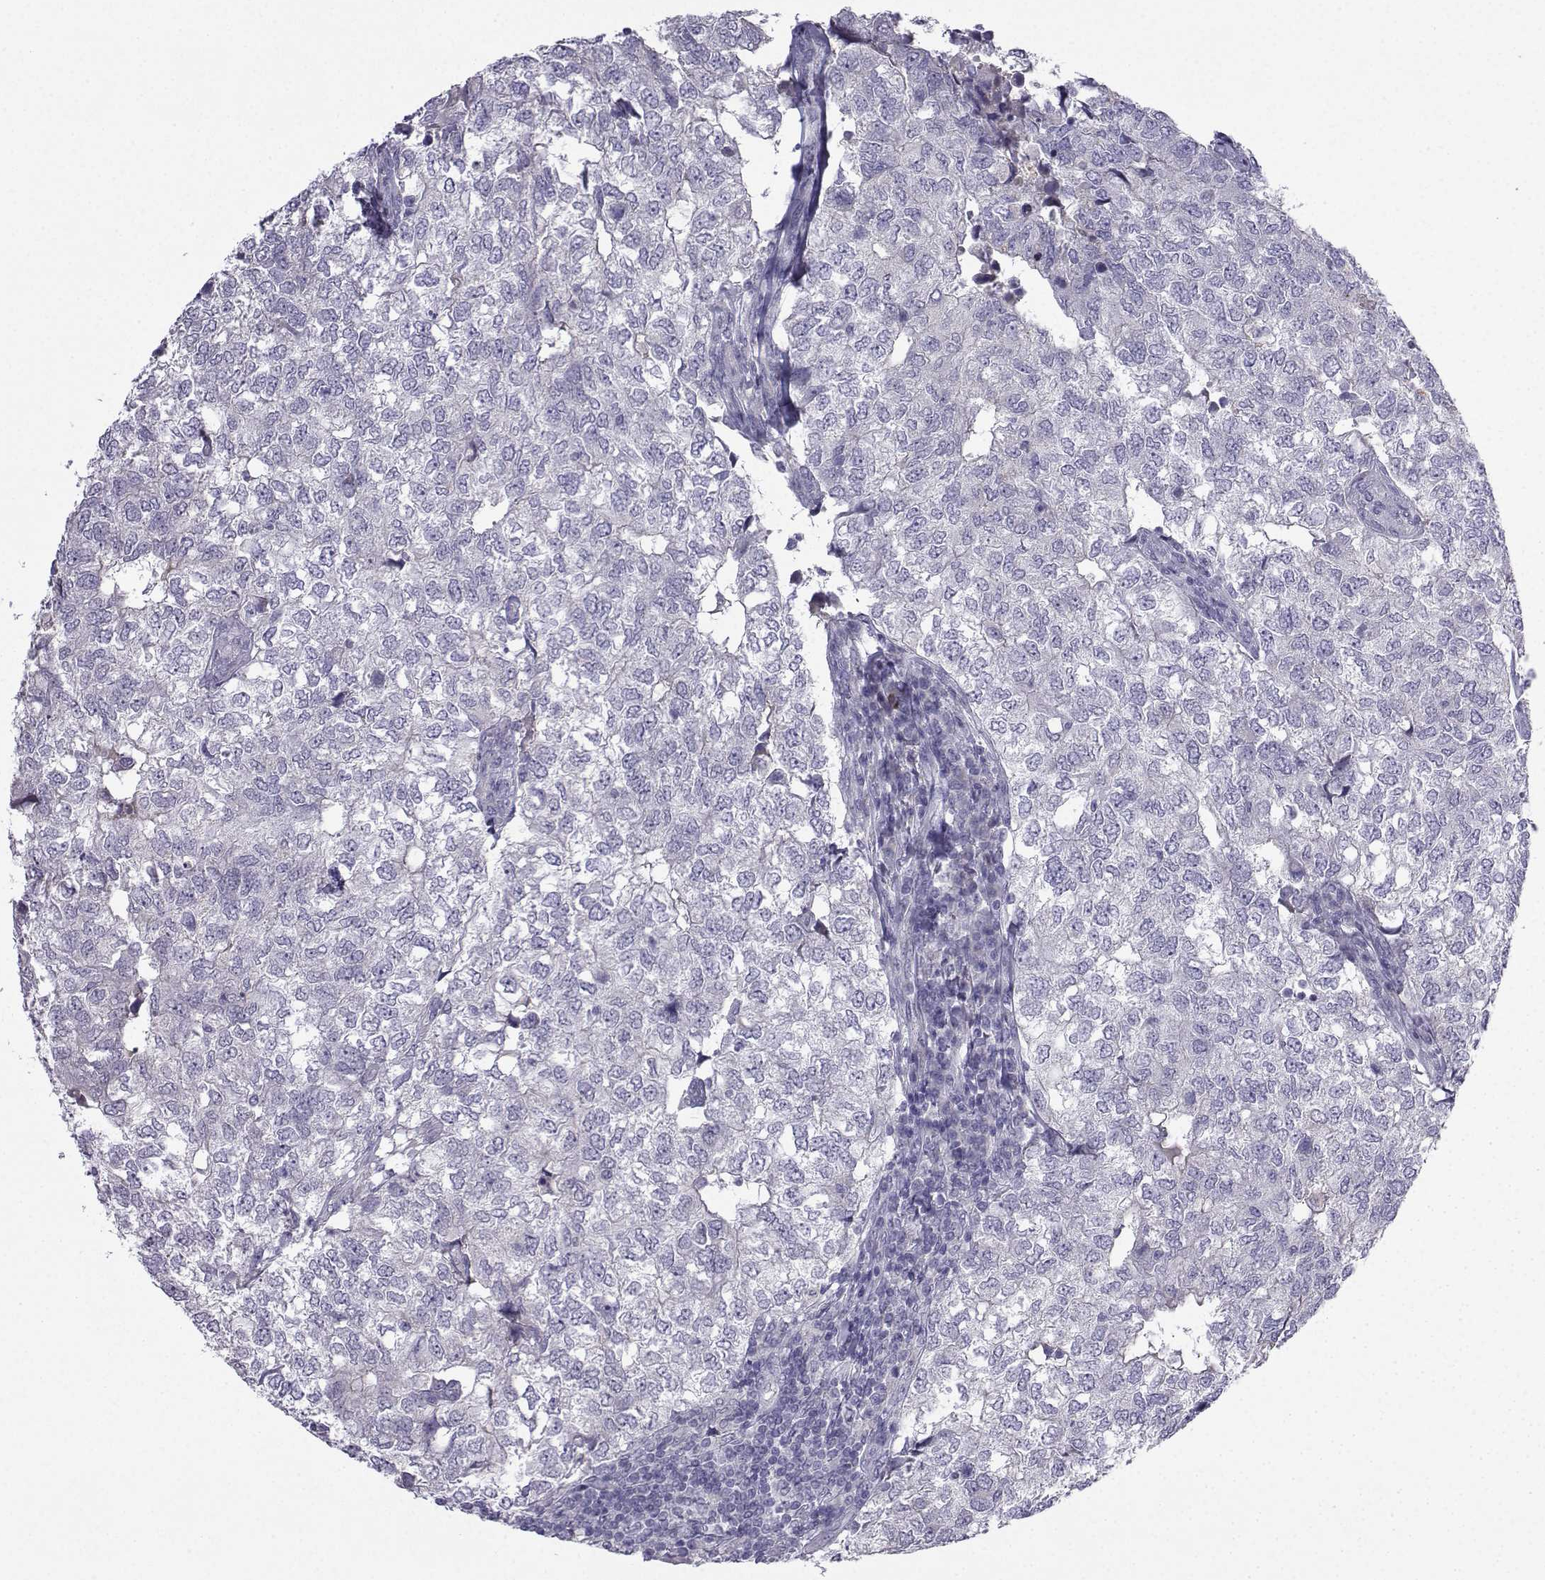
{"staining": {"intensity": "negative", "quantity": "none", "location": "none"}, "tissue": "breast cancer", "cell_type": "Tumor cells", "image_type": "cancer", "snomed": [{"axis": "morphology", "description": "Duct carcinoma"}, {"axis": "topography", "description": "Breast"}], "caption": "Immunohistochemical staining of human breast intraductal carcinoma reveals no significant positivity in tumor cells.", "gene": "SPACA7", "patient": {"sex": "female", "age": 30}}